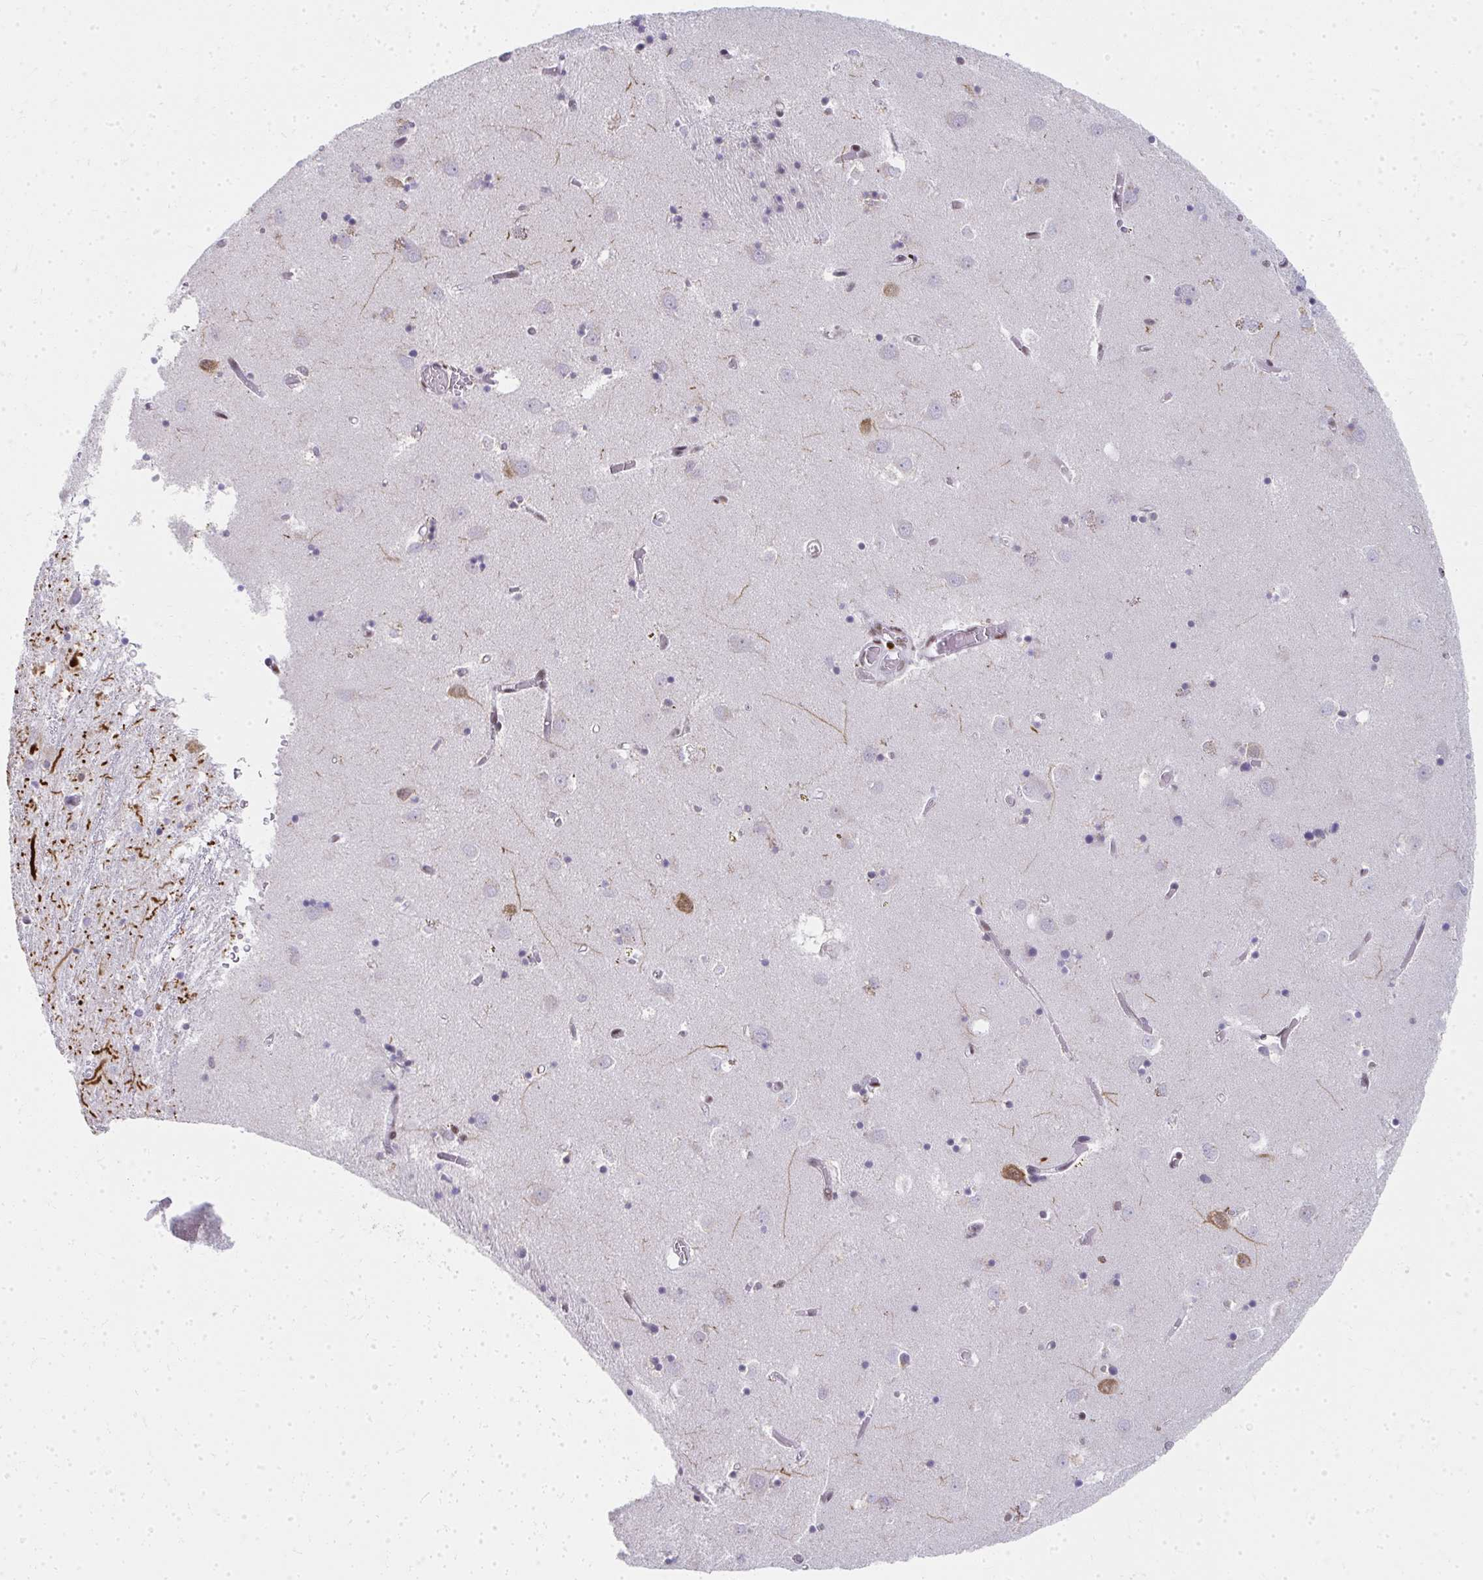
{"staining": {"intensity": "strong", "quantity": "<25%", "location": "nuclear"}, "tissue": "caudate", "cell_type": "Glial cells", "image_type": "normal", "snomed": [{"axis": "morphology", "description": "Normal tissue, NOS"}, {"axis": "topography", "description": "Lateral ventricle wall"}], "caption": "This is a histology image of immunohistochemistry staining of unremarkable caudate, which shows strong positivity in the nuclear of glial cells.", "gene": "CREBBP", "patient": {"sex": "male", "age": 70}}